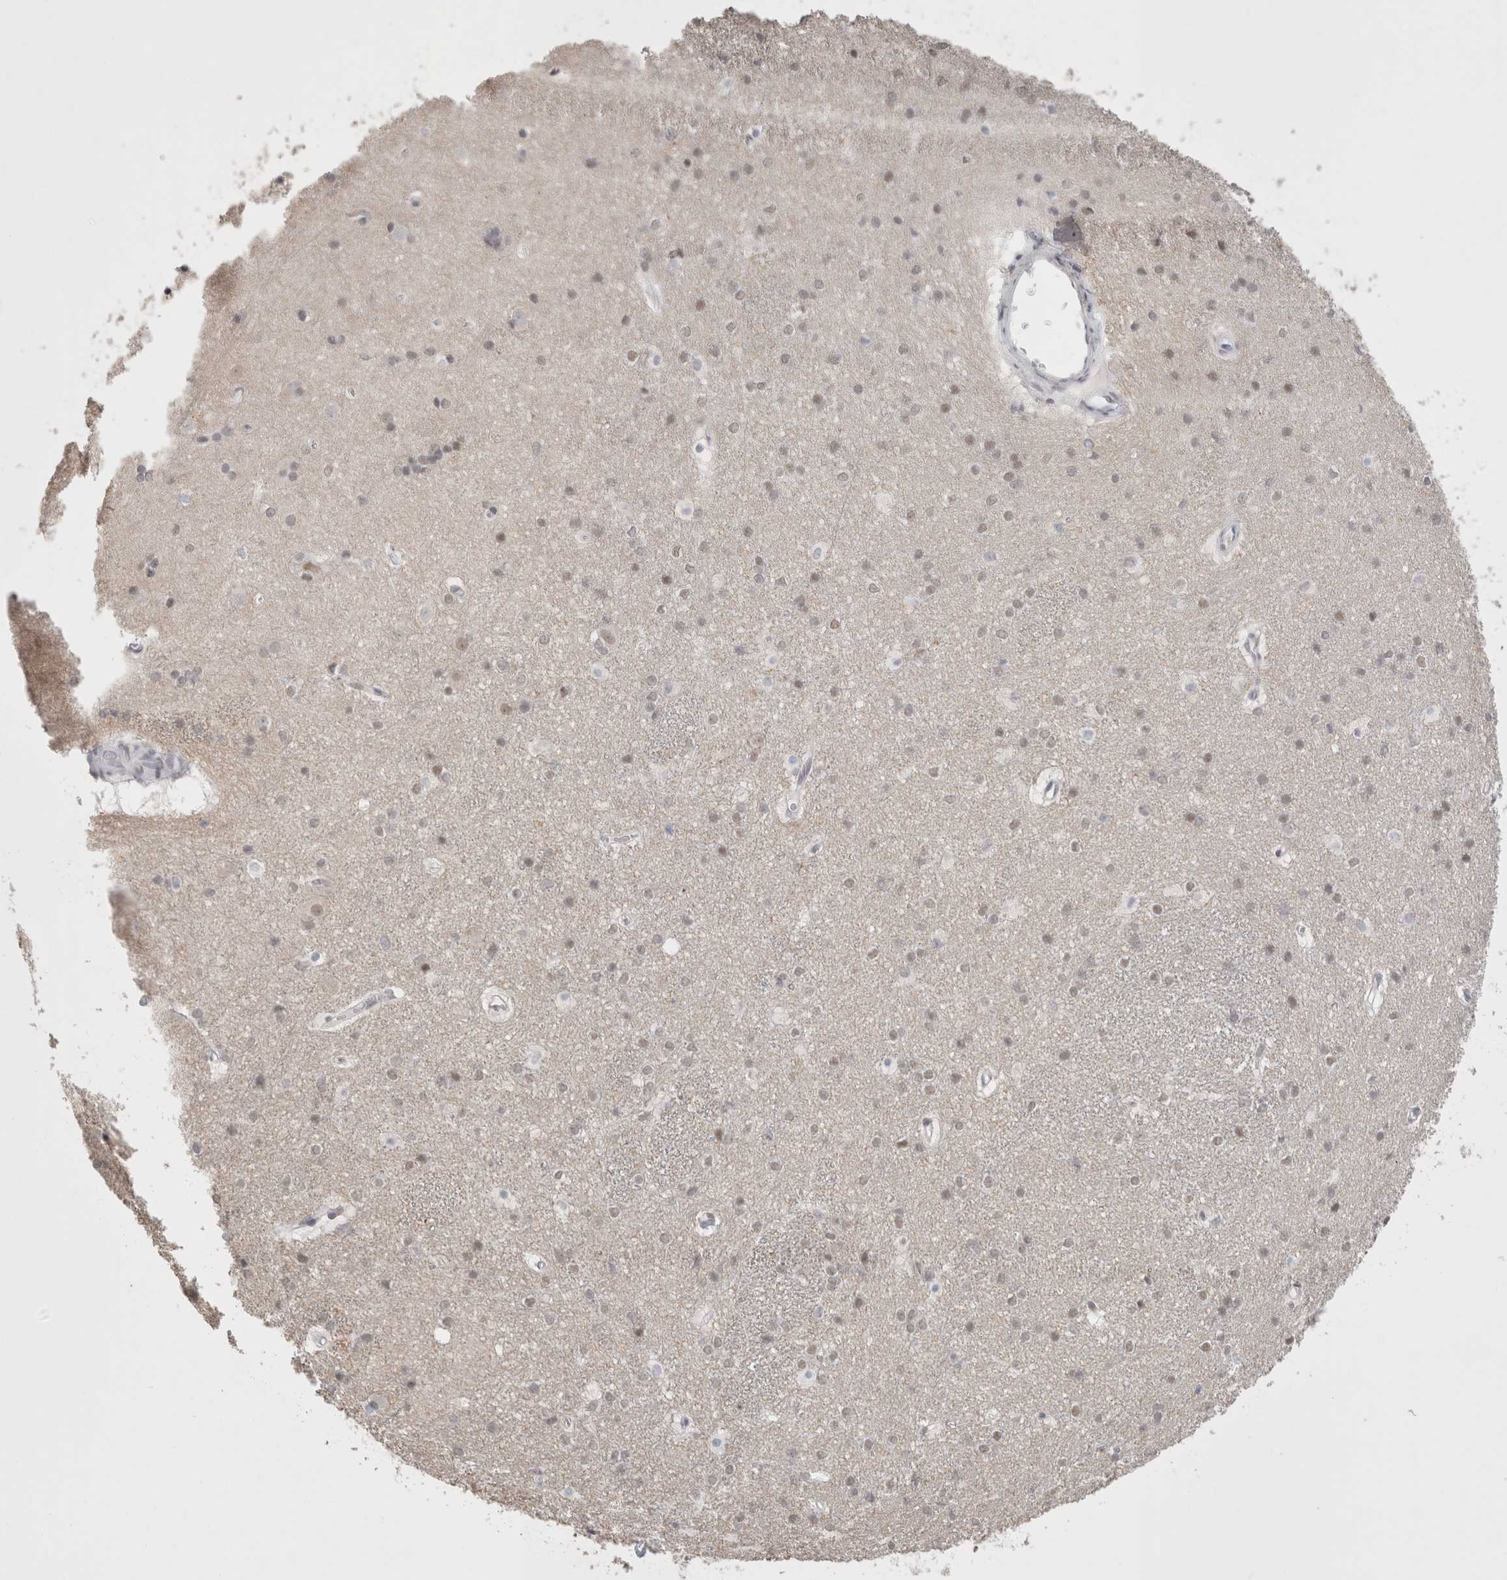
{"staining": {"intensity": "weak", "quantity": "<25%", "location": "nuclear"}, "tissue": "caudate", "cell_type": "Glial cells", "image_type": "normal", "snomed": [{"axis": "morphology", "description": "Normal tissue, NOS"}, {"axis": "topography", "description": "Lateral ventricle wall"}], "caption": "A high-resolution micrograph shows immunohistochemistry (IHC) staining of benign caudate, which reveals no significant staining in glial cells. (Stains: DAB (3,3'-diaminobenzidine) immunohistochemistry (IHC) with hematoxylin counter stain, Microscopy: brightfield microscopy at high magnification).", "gene": "SMARCC1", "patient": {"sex": "female", "age": 19}}